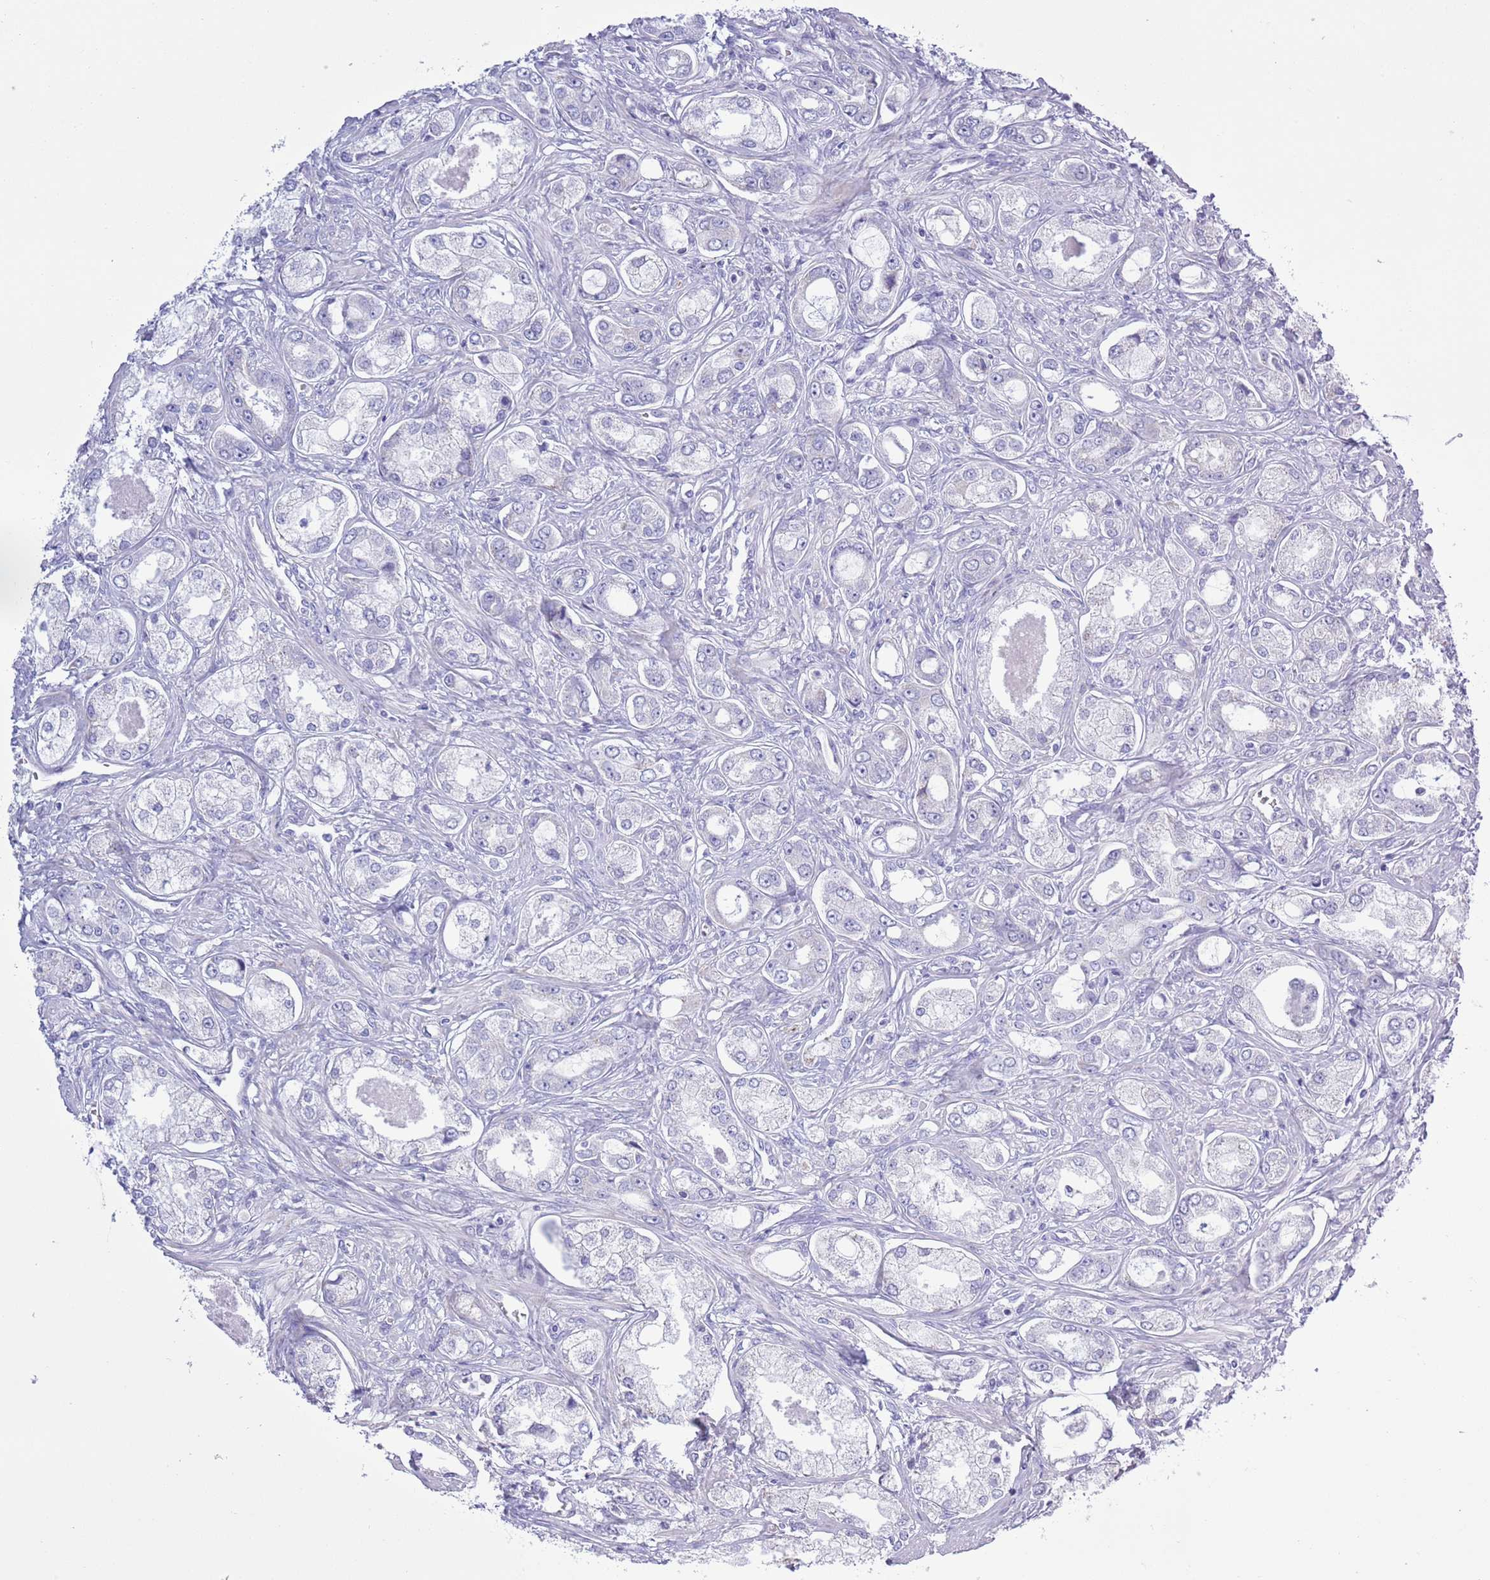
{"staining": {"intensity": "negative", "quantity": "none", "location": "none"}, "tissue": "prostate cancer", "cell_type": "Tumor cells", "image_type": "cancer", "snomed": [{"axis": "morphology", "description": "Adenocarcinoma, Low grade"}, {"axis": "topography", "description": "Prostate"}], "caption": "A micrograph of human prostate adenocarcinoma (low-grade) is negative for staining in tumor cells. (Brightfield microscopy of DAB (3,3'-diaminobenzidine) immunohistochemistry at high magnification).", "gene": "MOCOS", "patient": {"sex": "male", "age": 68}}